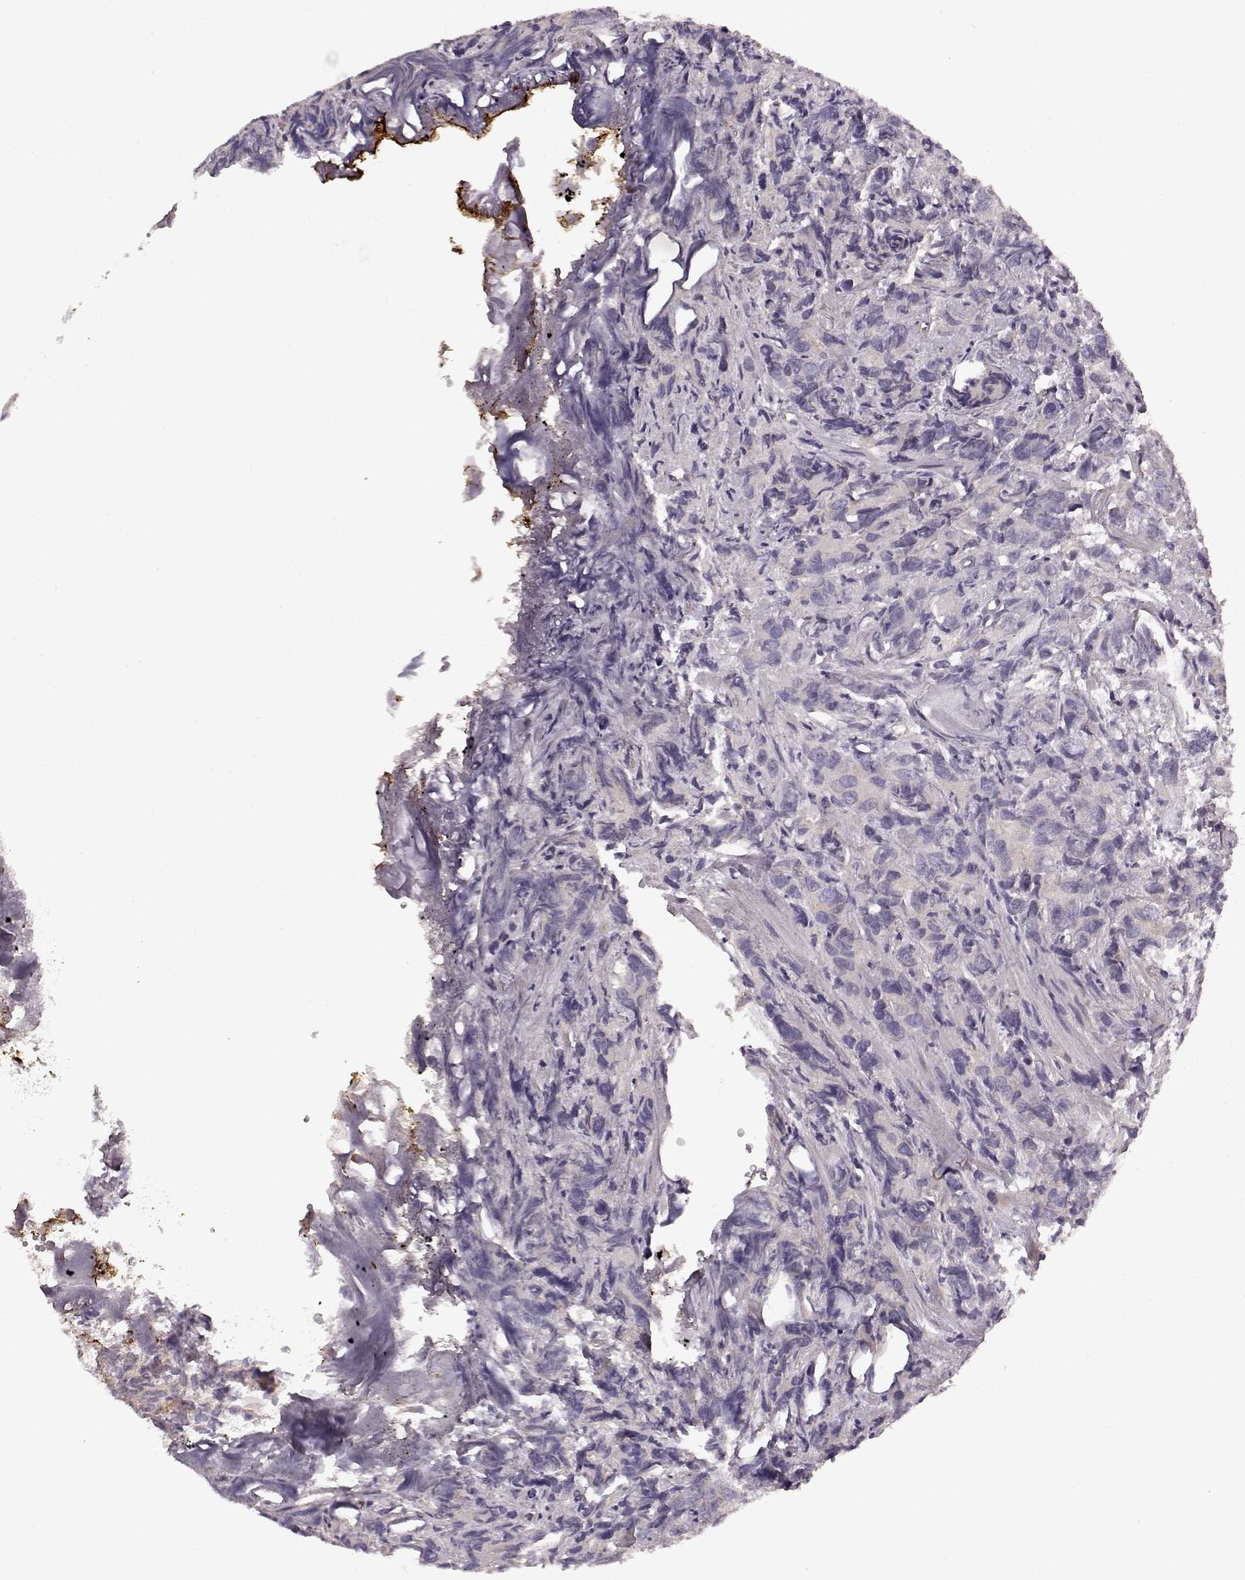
{"staining": {"intensity": "moderate", "quantity": "<25%", "location": "cytoplasmic/membranous"}, "tissue": "prostate cancer", "cell_type": "Tumor cells", "image_type": "cancer", "snomed": [{"axis": "morphology", "description": "Adenocarcinoma, High grade"}, {"axis": "topography", "description": "Prostate"}], "caption": "Adenocarcinoma (high-grade) (prostate) tissue reveals moderate cytoplasmic/membranous staining in approximately <25% of tumor cells", "gene": "ERBB3", "patient": {"sex": "male", "age": 90}}